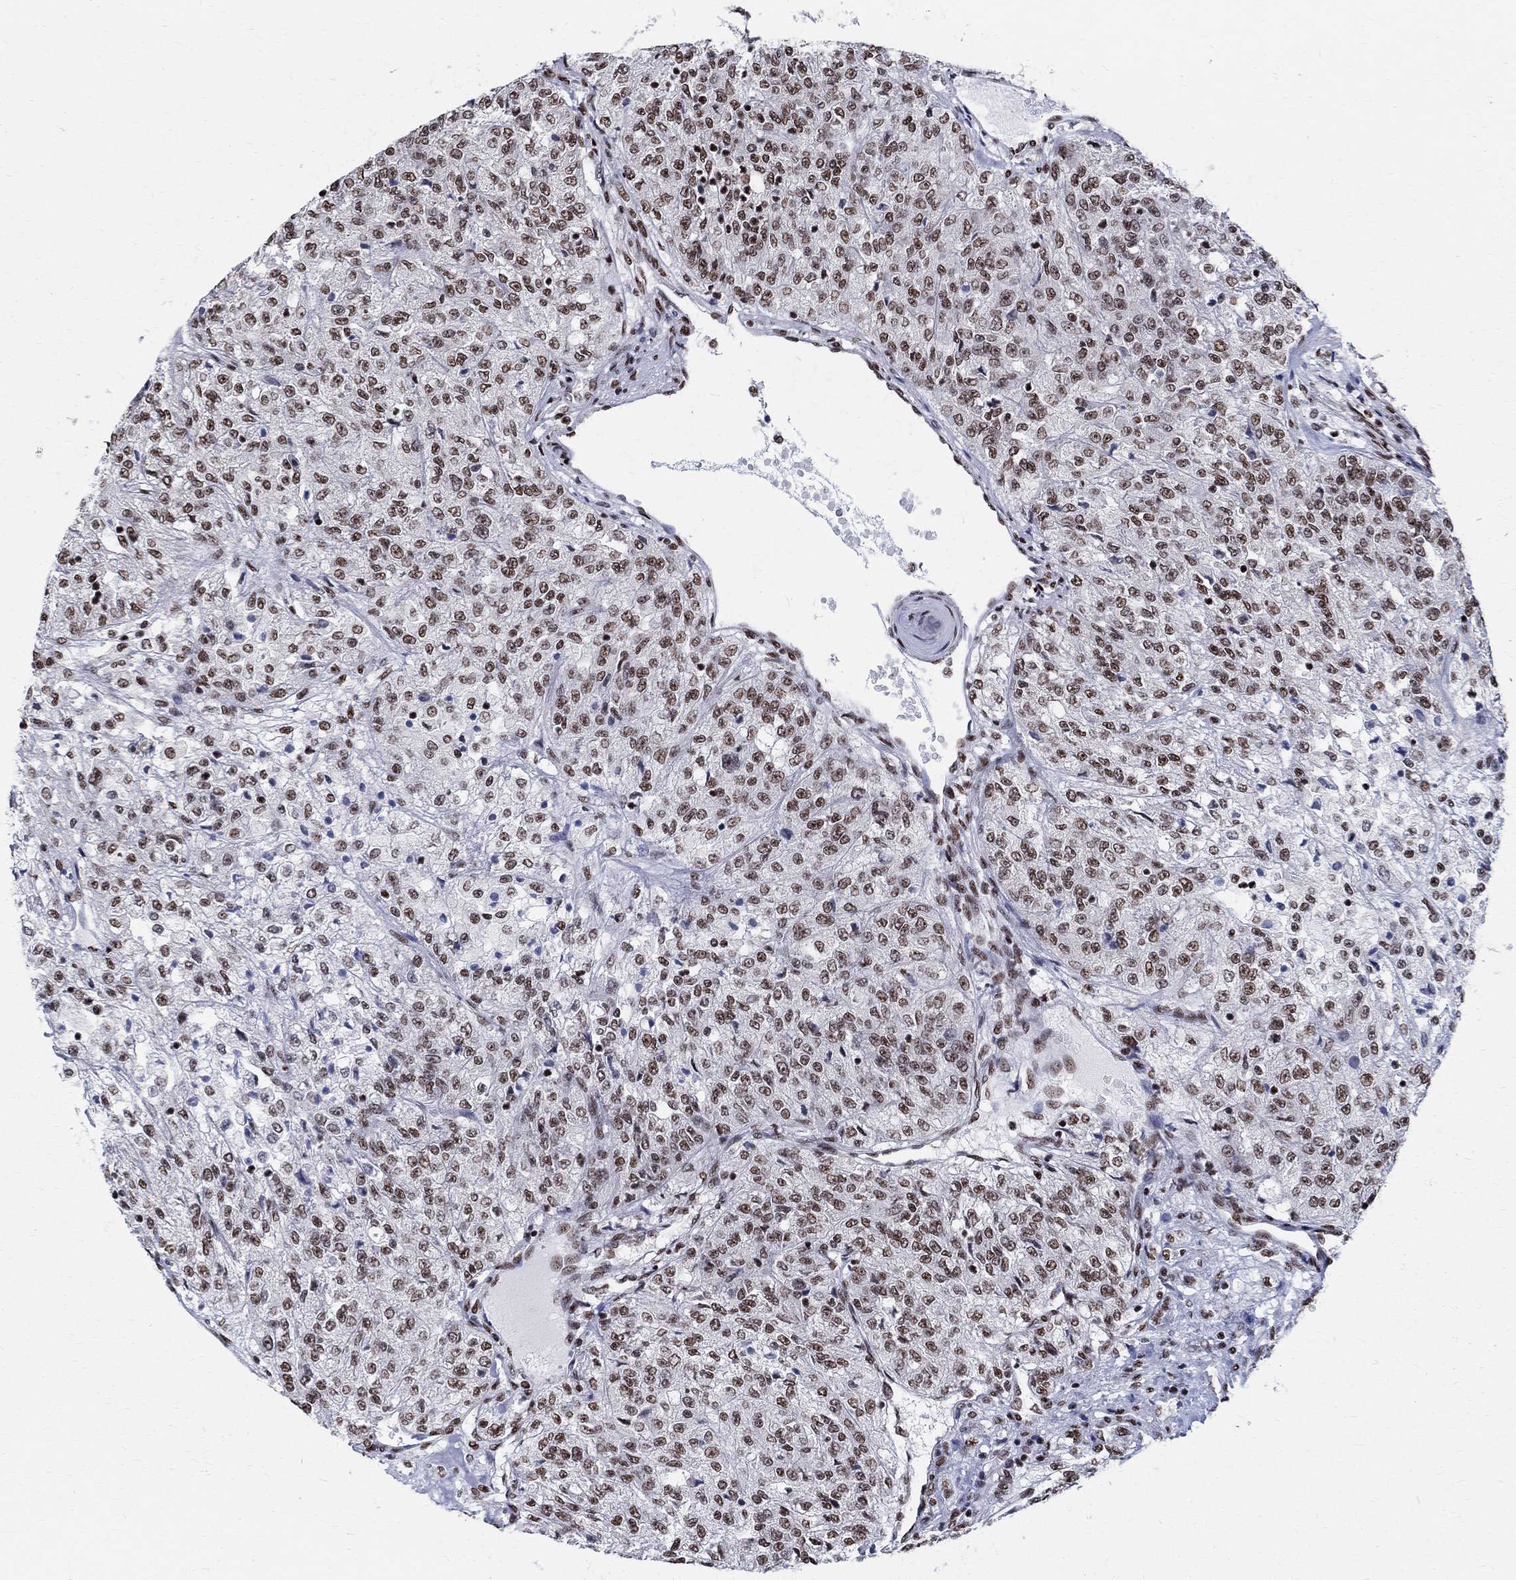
{"staining": {"intensity": "strong", "quantity": "25%-75%", "location": "nuclear"}, "tissue": "renal cancer", "cell_type": "Tumor cells", "image_type": "cancer", "snomed": [{"axis": "morphology", "description": "Adenocarcinoma, NOS"}, {"axis": "topography", "description": "Kidney"}], "caption": "An image of renal adenocarcinoma stained for a protein reveals strong nuclear brown staining in tumor cells. The protein of interest is stained brown, and the nuclei are stained in blue (DAB IHC with brightfield microscopy, high magnification).", "gene": "FBXO16", "patient": {"sex": "female", "age": 63}}